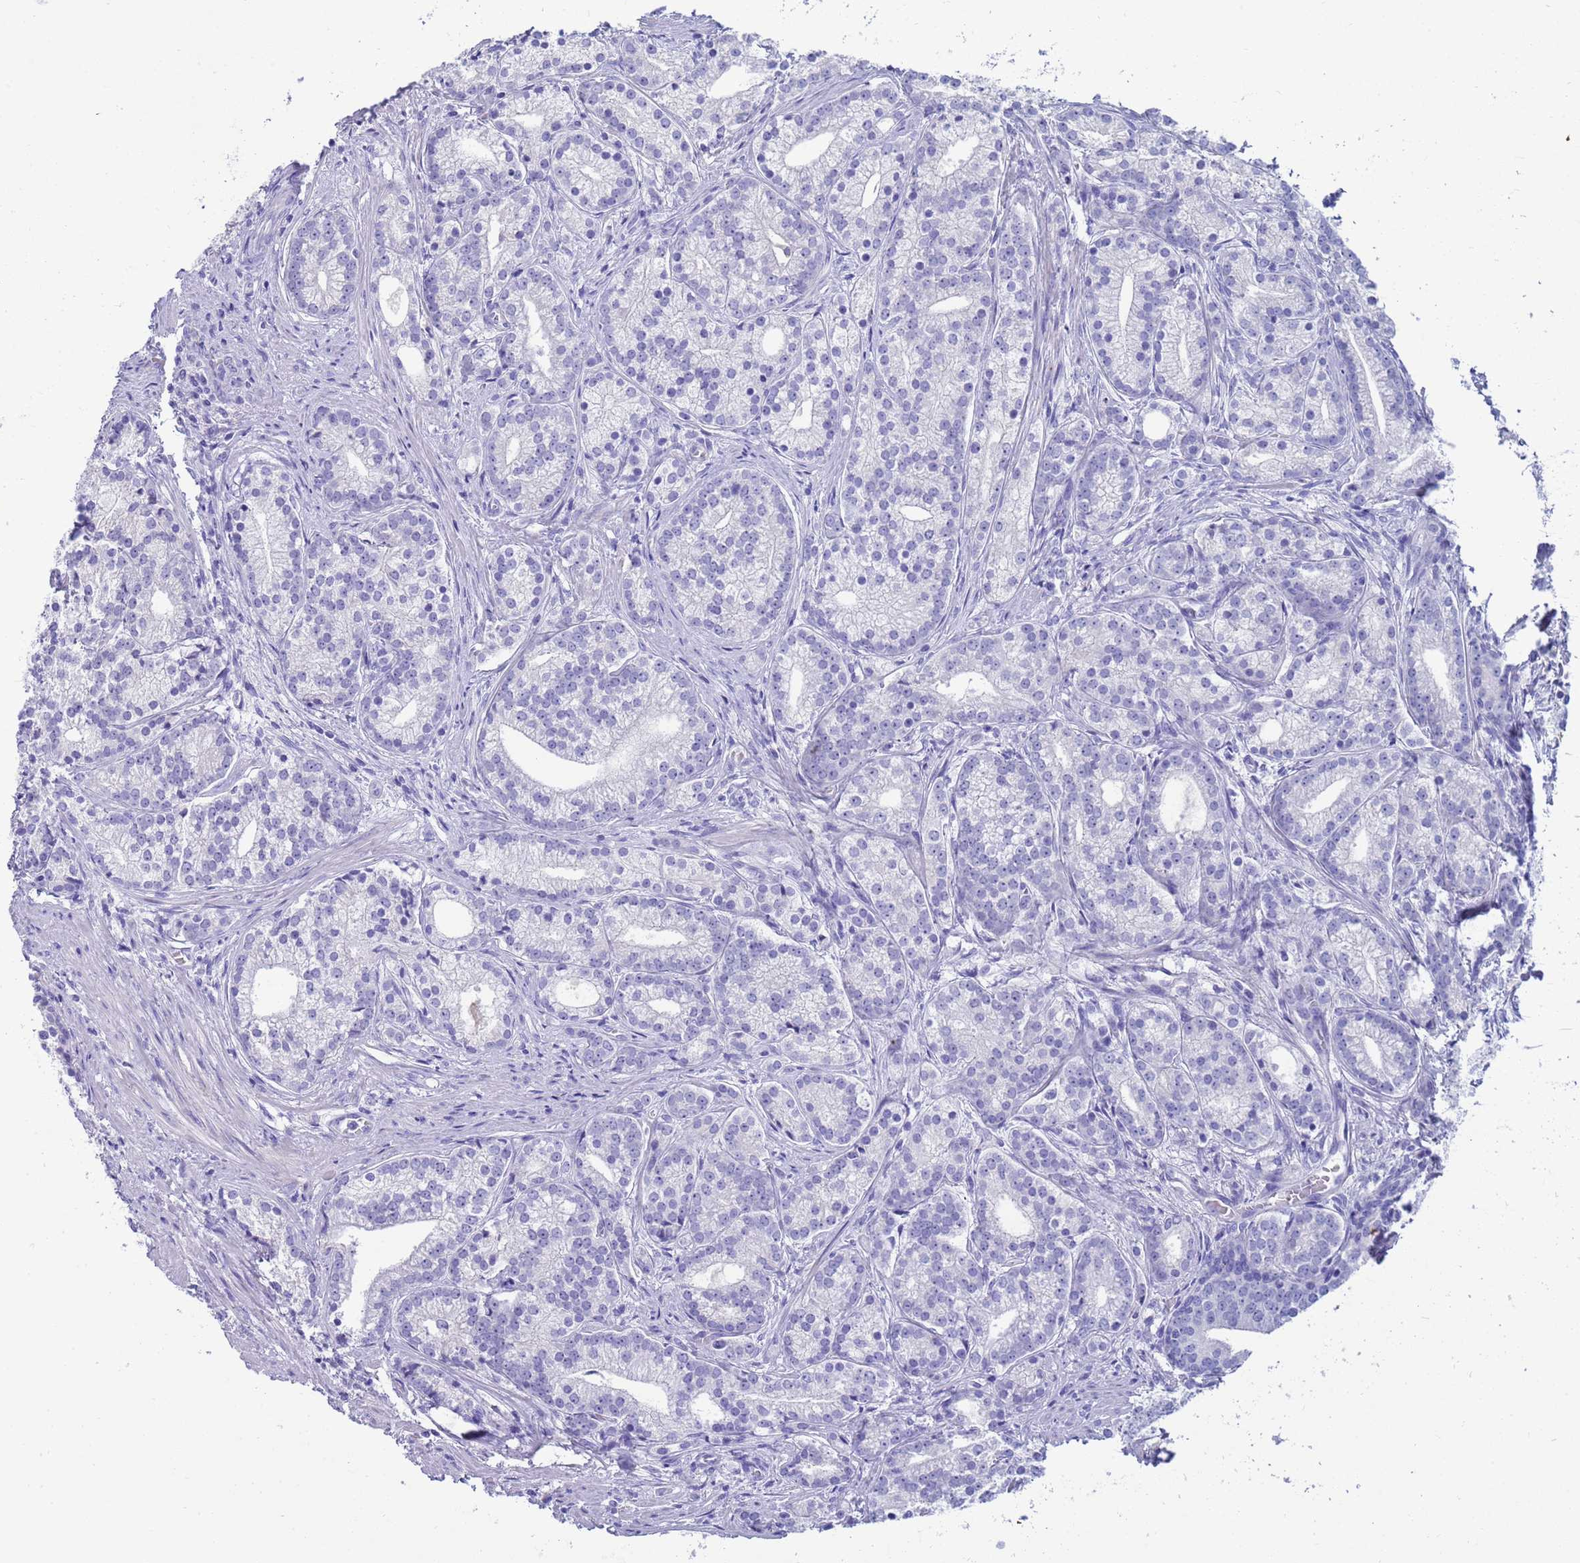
{"staining": {"intensity": "negative", "quantity": "none", "location": "none"}, "tissue": "prostate cancer", "cell_type": "Tumor cells", "image_type": "cancer", "snomed": [{"axis": "morphology", "description": "Adenocarcinoma, Low grade"}, {"axis": "topography", "description": "Prostate"}], "caption": "The histopathology image demonstrates no significant staining in tumor cells of low-grade adenocarcinoma (prostate). (Stains: DAB immunohistochemistry (IHC) with hematoxylin counter stain, Microscopy: brightfield microscopy at high magnification).", "gene": "SYCN", "patient": {"sex": "male", "age": 71}}